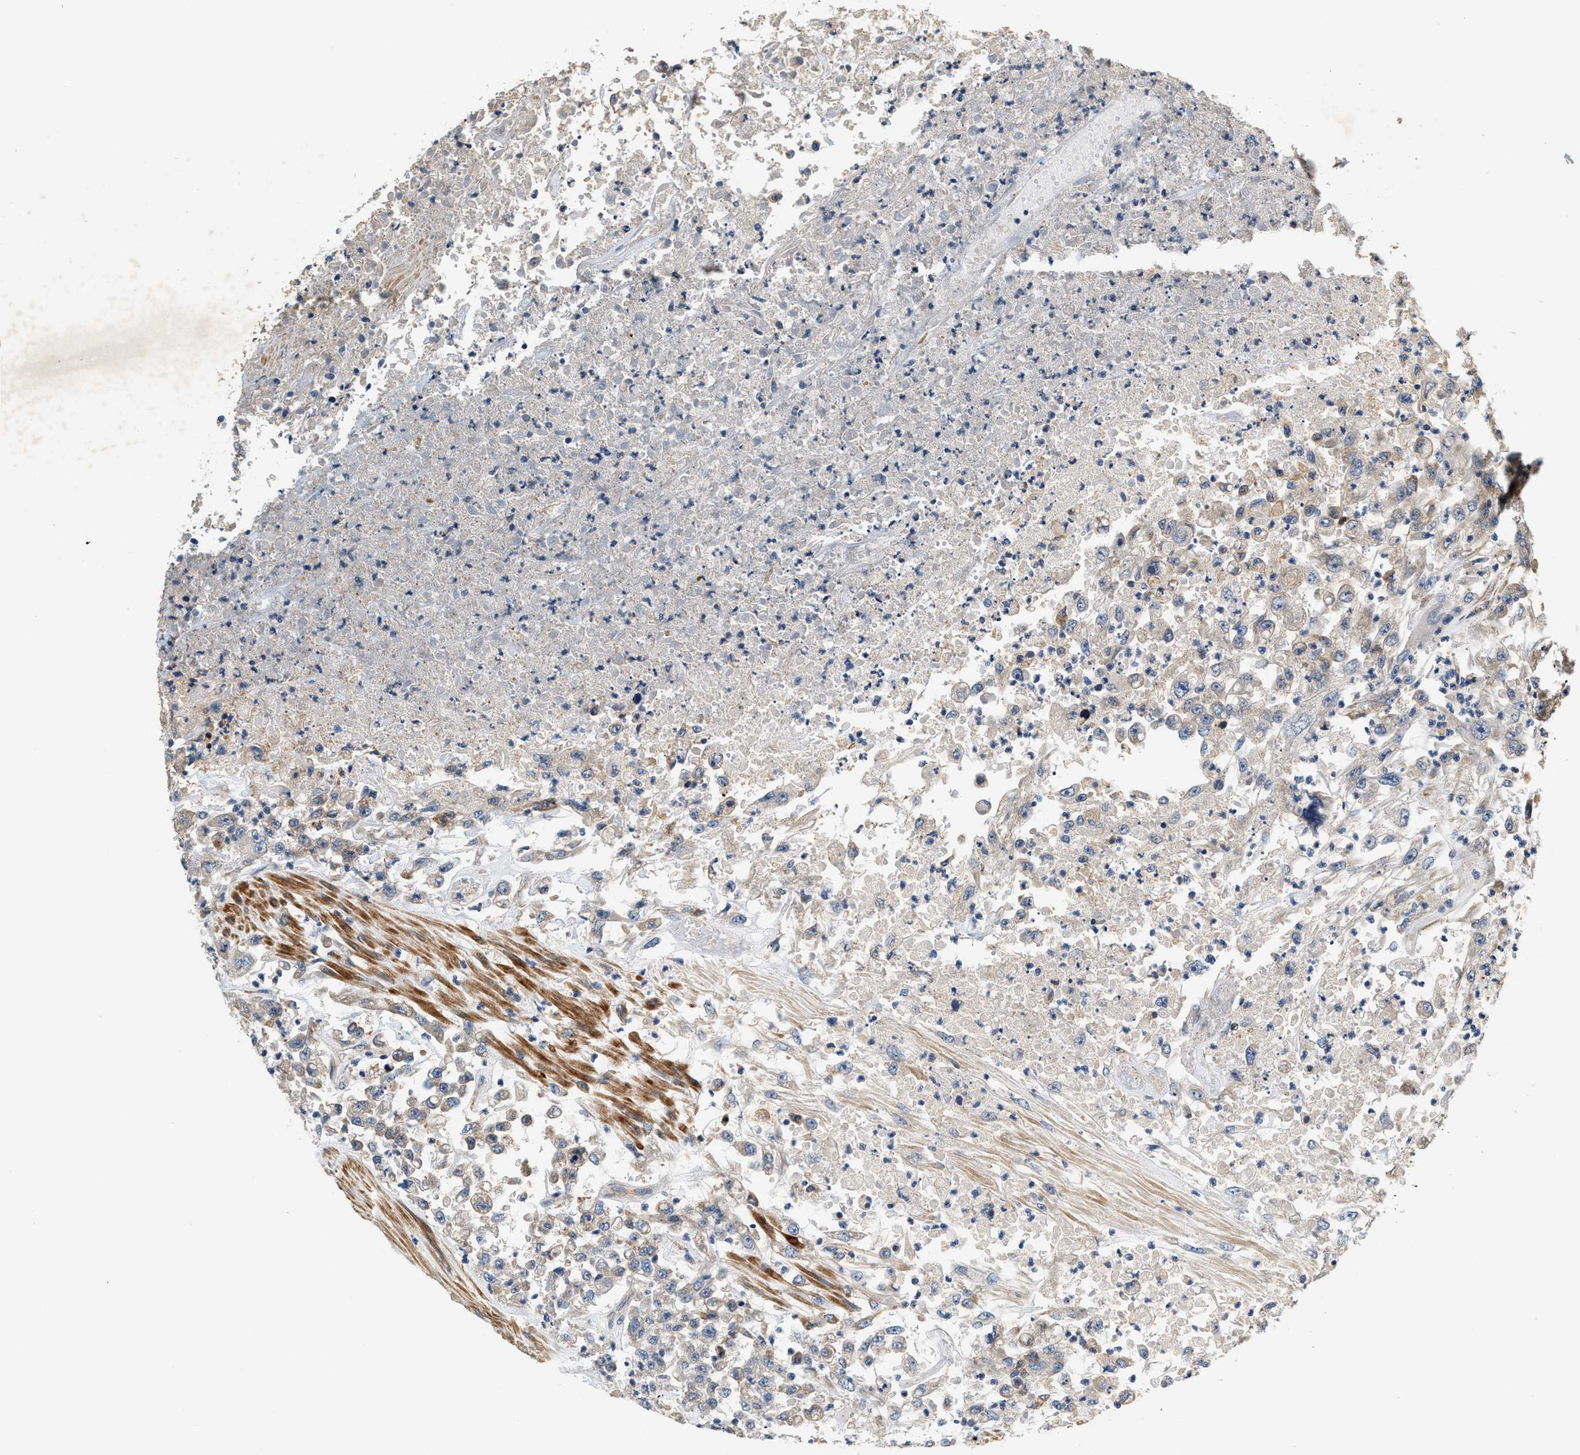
{"staining": {"intensity": "weak", "quantity": "<25%", "location": "cytoplasmic/membranous"}, "tissue": "urothelial cancer", "cell_type": "Tumor cells", "image_type": "cancer", "snomed": [{"axis": "morphology", "description": "Urothelial carcinoma, High grade"}, {"axis": "topography", "description": "Urinary bladder"}], "caption": "The image exhibits no significant expression in tumor cells of urothelial cancer.", "gene": "DUSP10", "patient": {"sex": "male", "age": 46}}